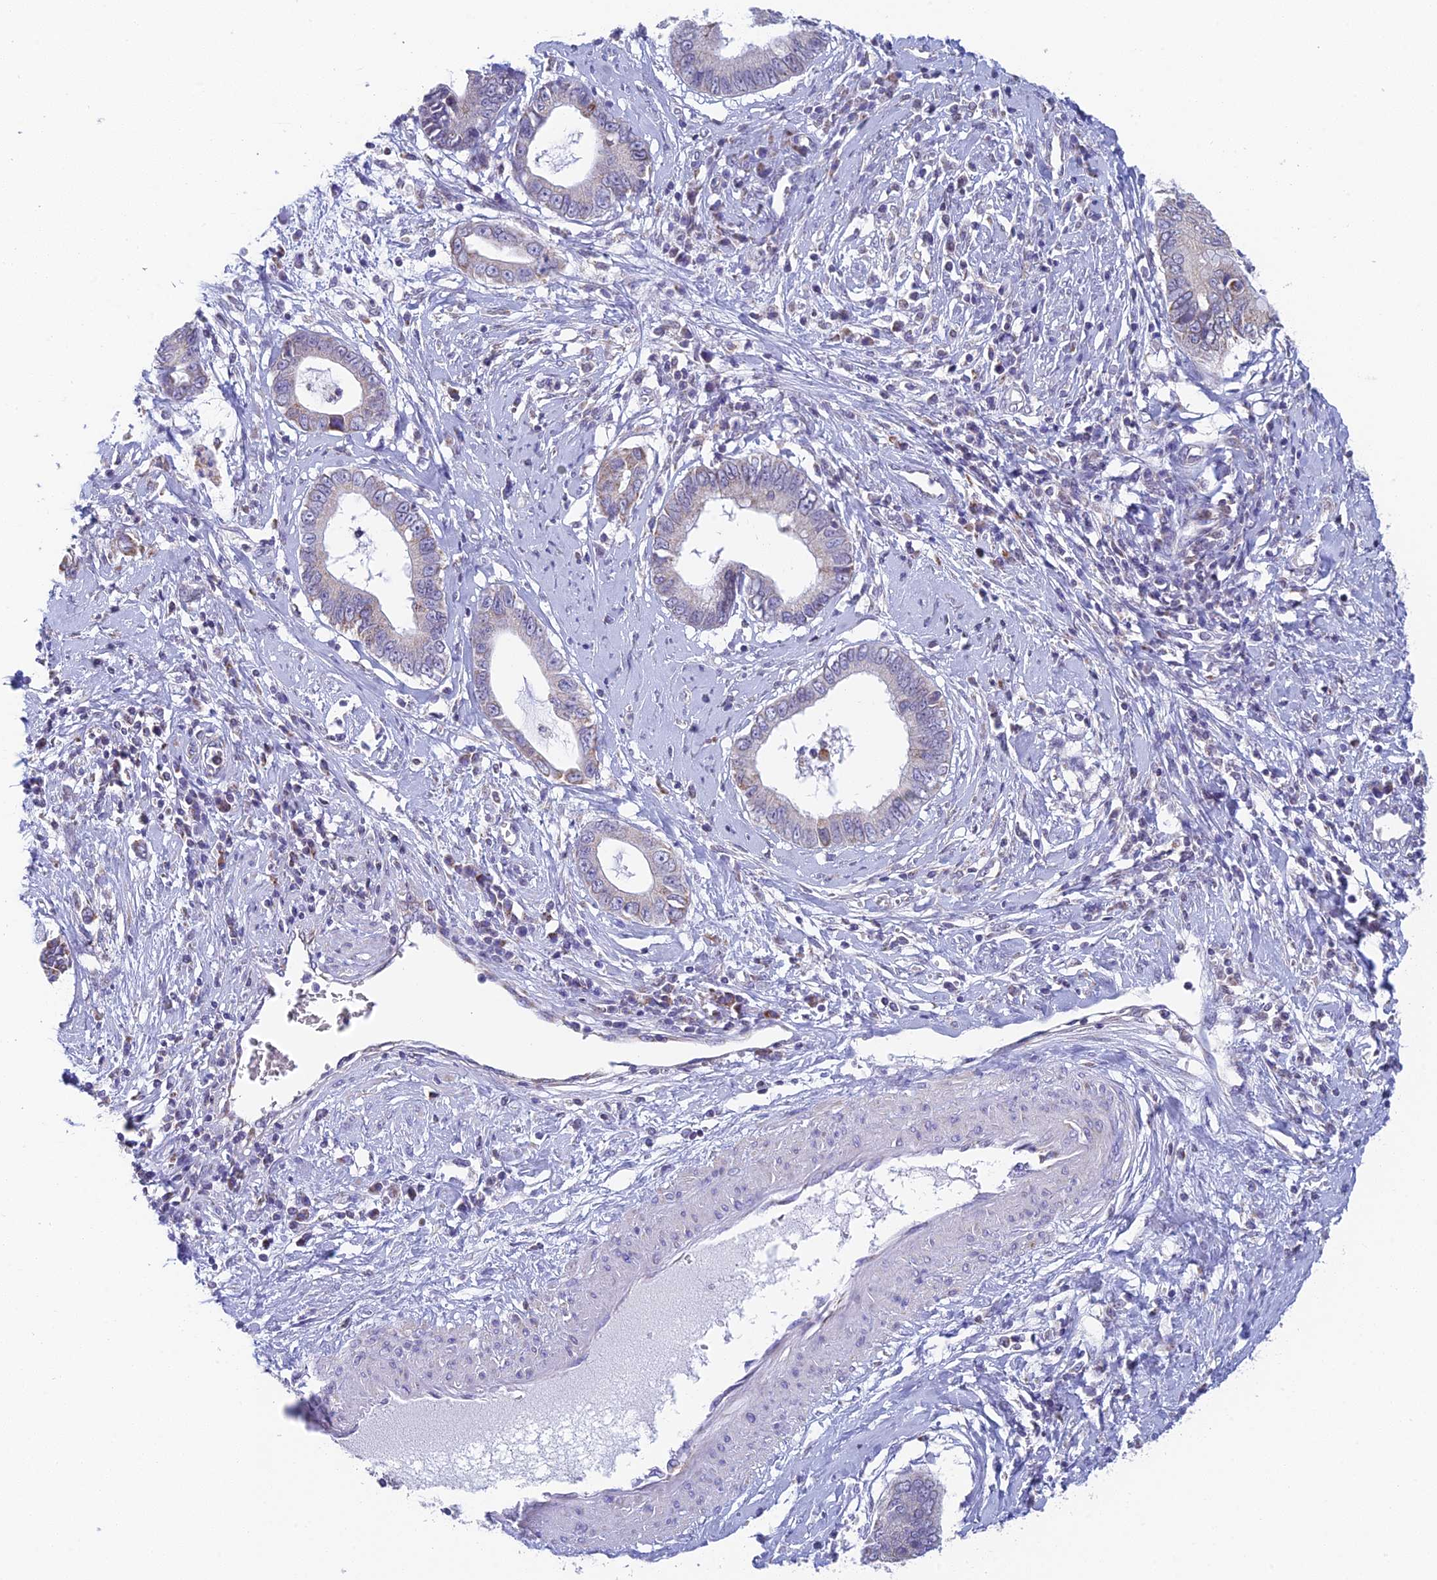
{"staining": {"intensity": "negative", "quantity": "none", "location": "none"}, "tissue": "cervical cancer", "cell_type": "Tumor cells", "image_type": "cancer", "snomed": [{"axis": "morphology", "description": "Adenocarcinoma, NOS"}, {"axis": "topography", "description": "Cervix"}], "caption": "The photomicrograph demonstrates no significant expression in tumor cells of cervical cancer. (DAB immunohistochemistry, high magnification).", "gene": "REXO5", "patient": {"sex": "female", "age": 44}}